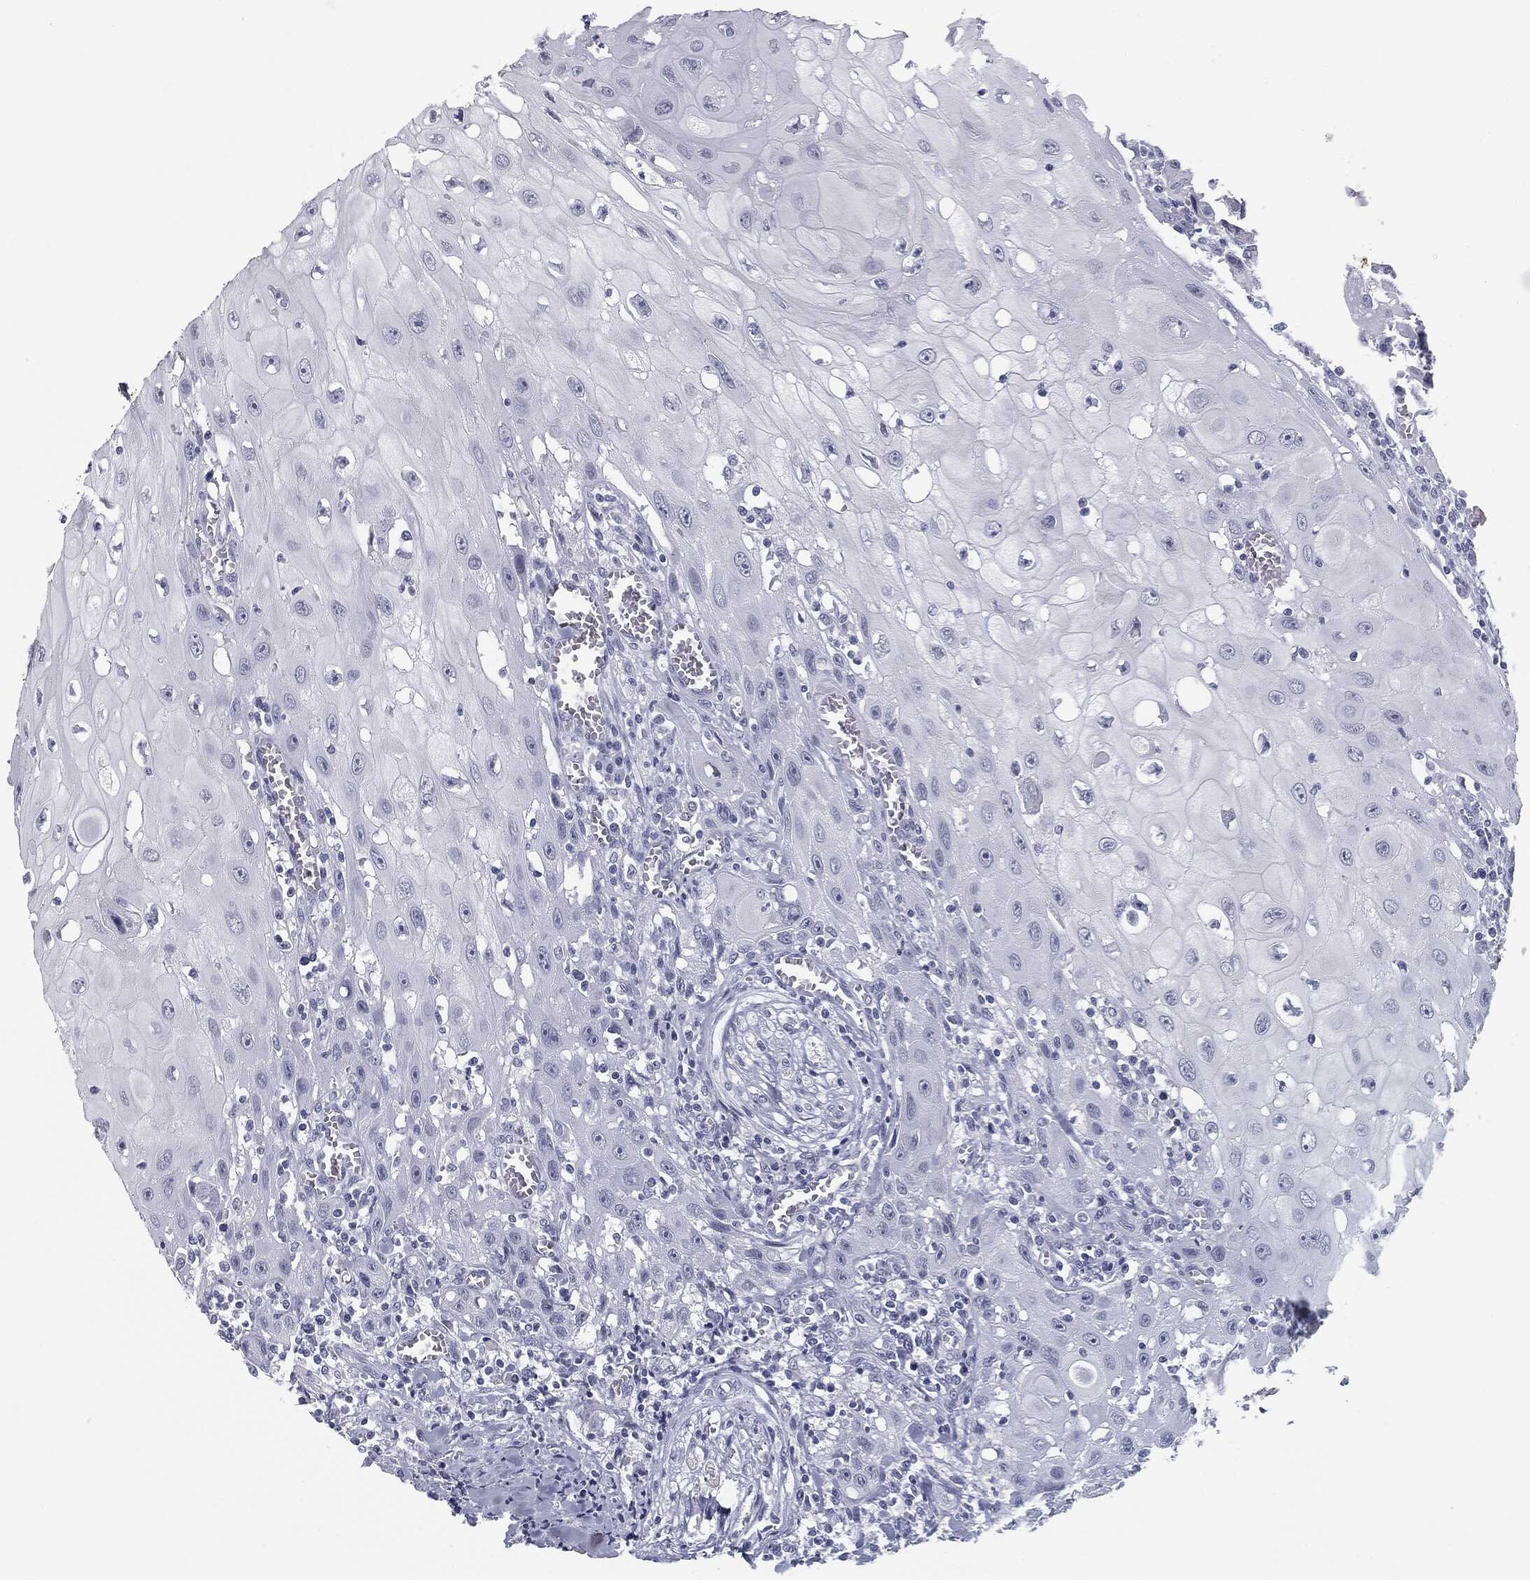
{"staining": {"intensity": "negative", "quantity": "none", "location": "none"}, "tissue": "head and neck cancer", "cell_type": "Tumor cells", "image_type": "cancer", "snomed": [{"axis": "morphology", "description": "Normal tissue, NOS"}, {"axis": "morphology", "description": "Squamous cell carcinoma, NOS"}, {"axis": "topography", "description": "Oral tissue"}, {"axis": "topography", "description": "Head-Neck"}], "caption": "This is an immunohistochemistry histopathology image of head and neck cancer (squamous cell carcinoma). There is no positivity in tumor cells.", "gene": "TPO", "patient": {"sex": "male", "age": 71}}